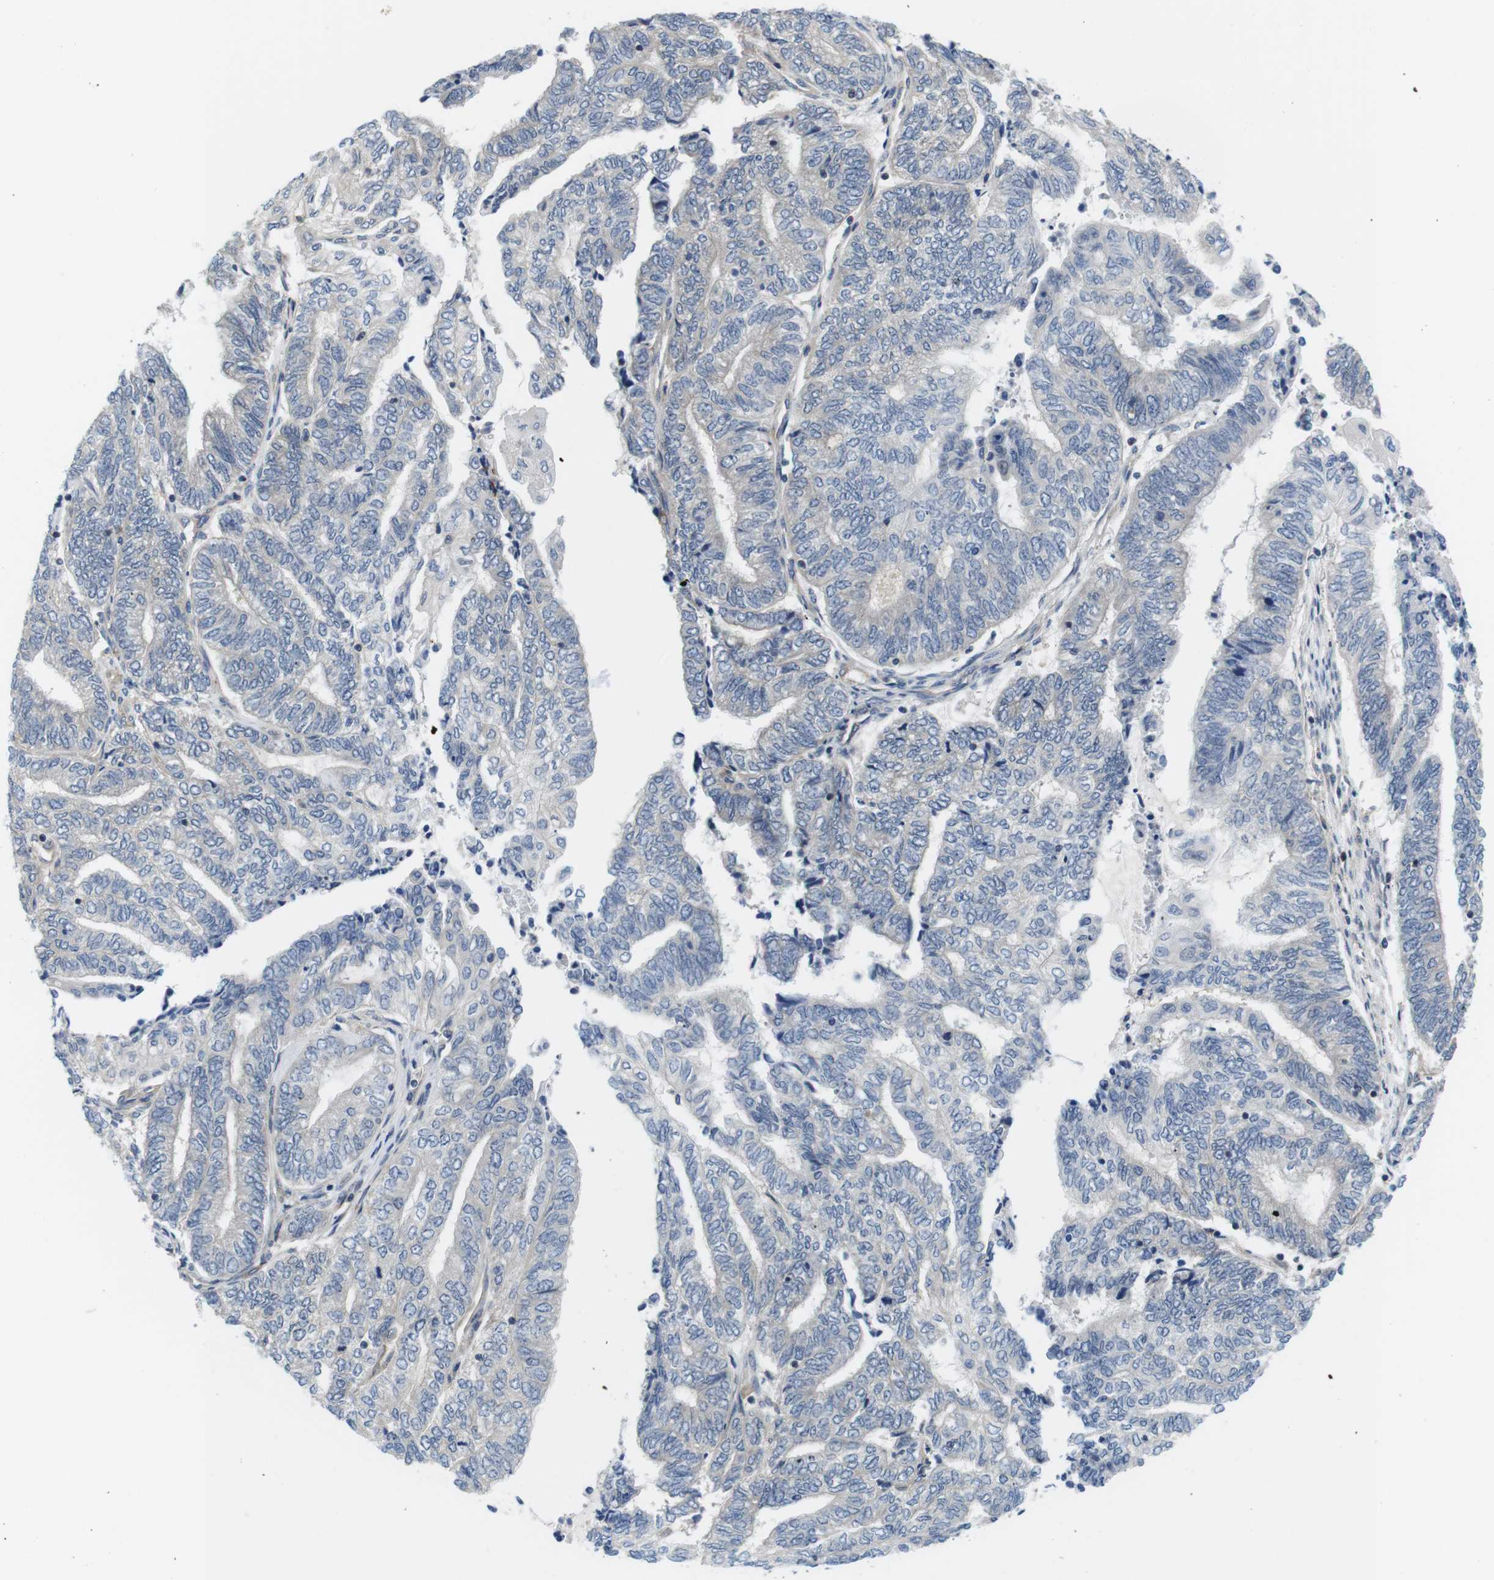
{"staining": {"intensity": "negative", "quantity": "none", "location": "none"}, "tissue": "endometrial cancer", "cell_type": "Tumor cells", "image_type": "cancer", "snomed": [{"axis": "morphology", "description": "Adenocarcinoma, NOS"}, {"axis": "topography", "description": "Uterus"}, {"axis": "topography", "description": "Endometrium"}], "caption": "The photomicrograph displays no significant expression in tumor cells of endometrial cancer (adenocarcinoma).", "gene": "HERPUD2", "patient": {"sex": "female", "age": 70}}